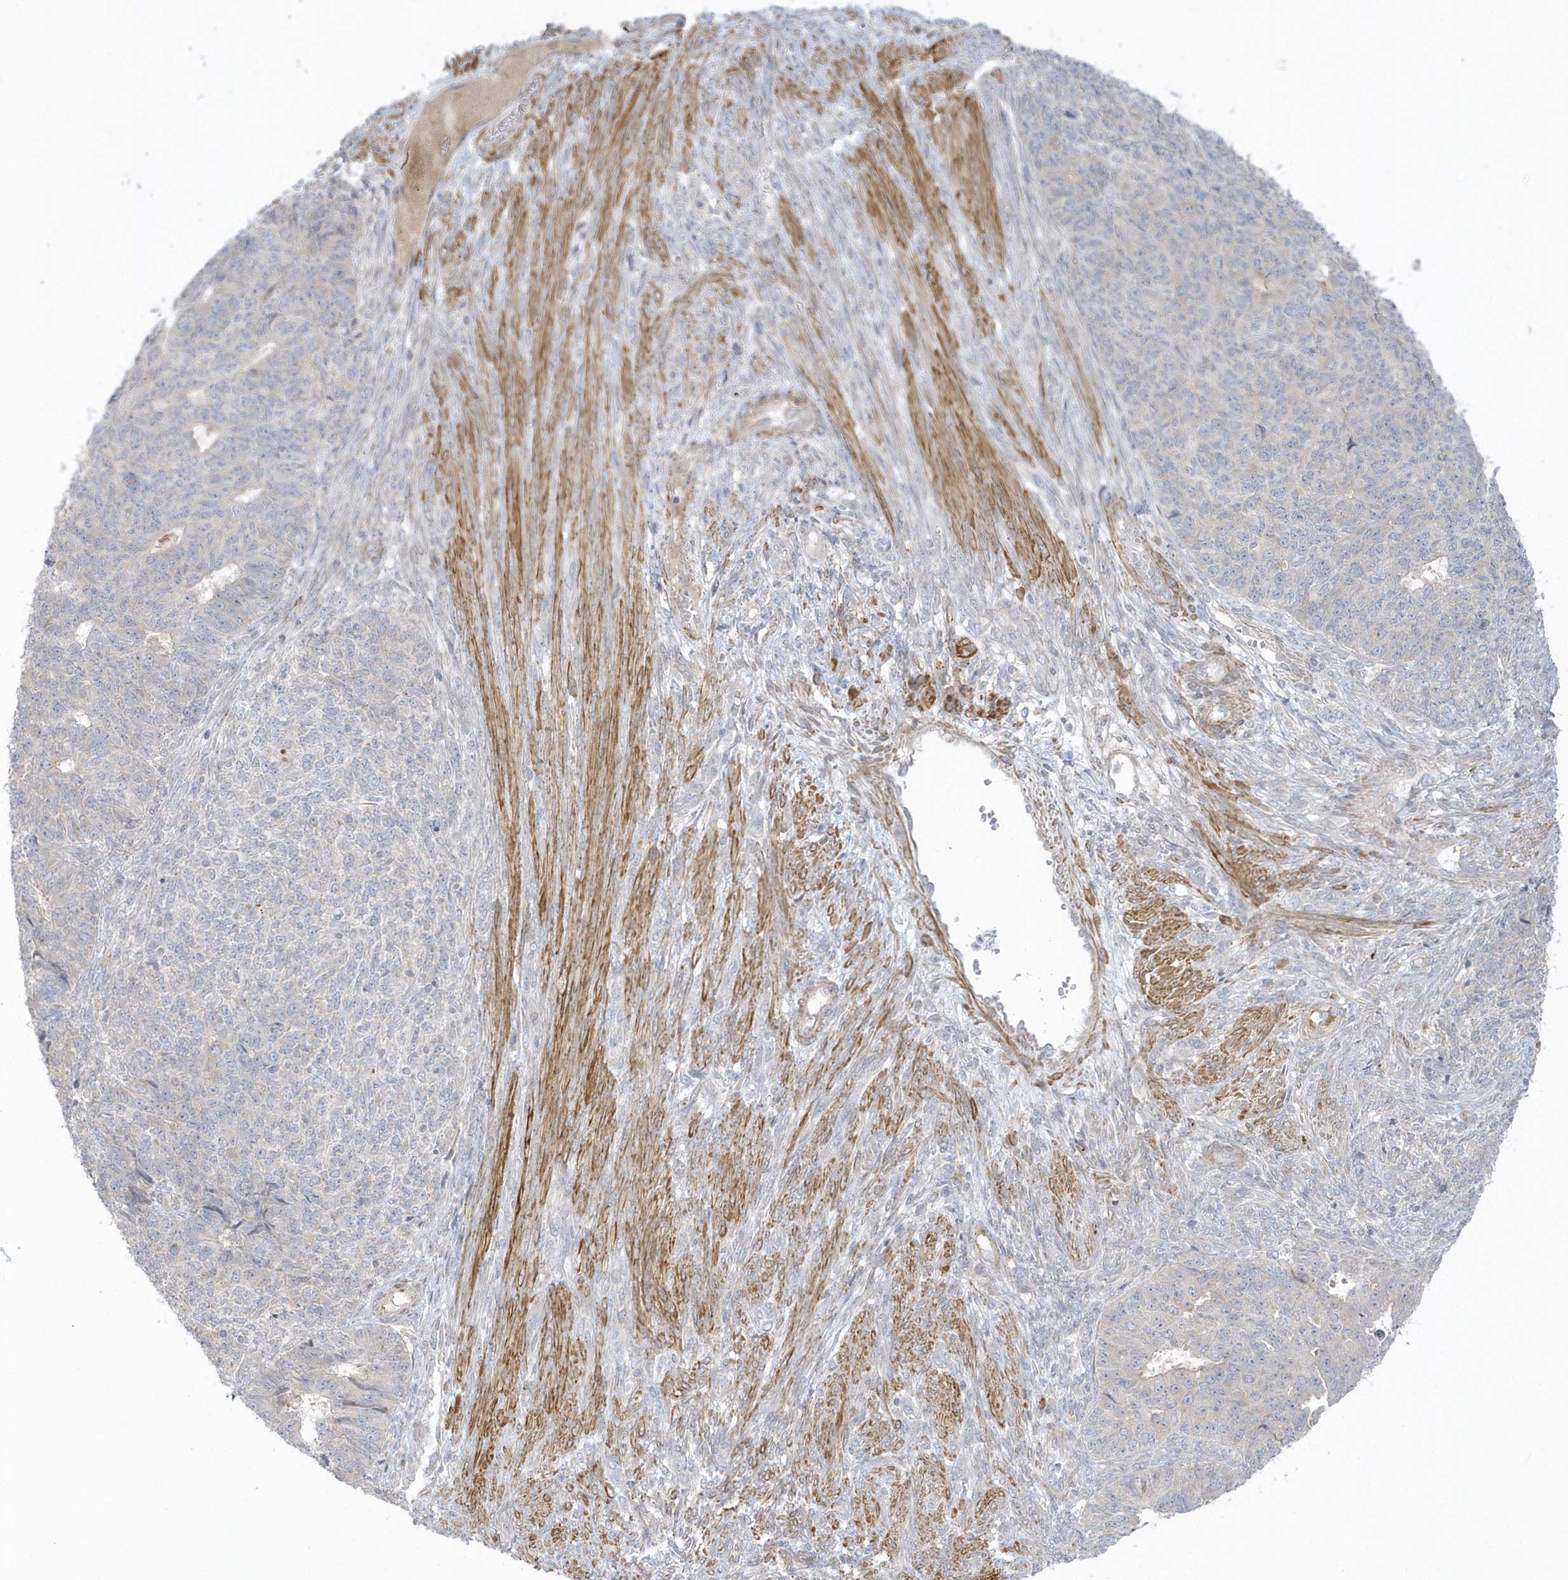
{"staining": {"intensity": "negative", "quantity": "none", "location": "none"}, "tissue": "endometrial cancer", "cell_type": "Tumor cells", "image_type": "cancer", "snomed": [{"axis": "morphology", "description": "Adenocarcinoma, NOS"}, {"axis": "topography", "description": "Endometrium"}], "caption": "Human endometrial cancer stained for a protein using immunohistochemistry displays no staining in tumor cells.", "gene": "THADA", "patient": {"sex": "female", "age": 32}}